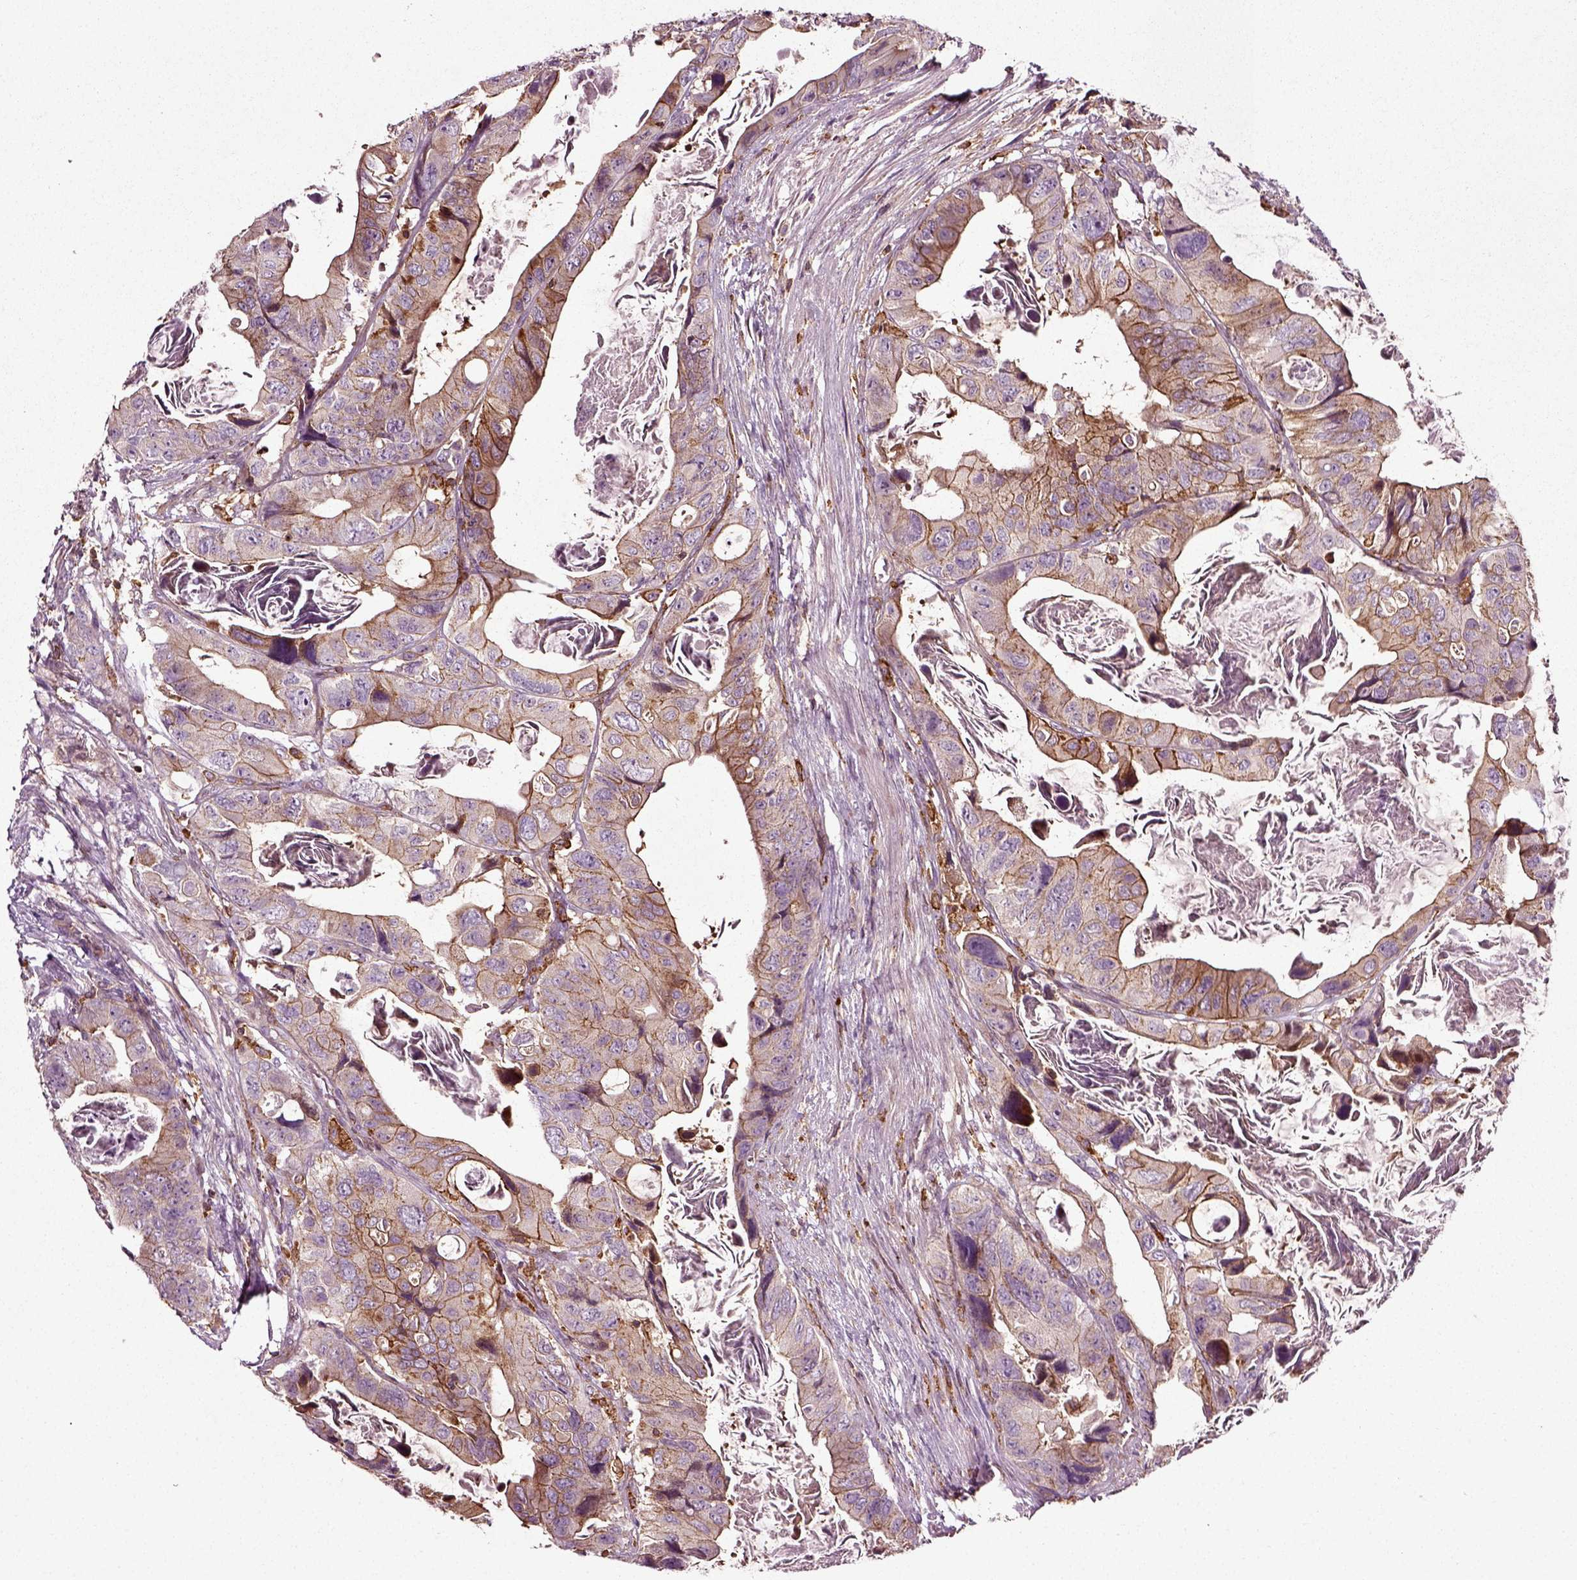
{"staining": {"intensity": "strong", "quantity": "25%-75%", "location": "cytoplasmic/membranous"}, "tissue": "colorectal cancer", "cell_type": "Tumor cells", "image_type": "cancer", "snomed": [{"axis": "morphology", "description": "Adenocarcinoma, NOS"}, {"axis": "topography", "description": "Rectum"}], "caption": "Protein staining of adenocarcinoma (colorectal) tissue displays strong cytoplasmic/membranous expression in about 25%-75% of tumor cells. The staining is performed using DAB (3,3'-diaminobenzidine) brown chromogen to label protein expression. The nuclei are counter-stained blue using hematoxylin.", "gene": "RHOF", "patient": {"sex": "male", "age": 64}}